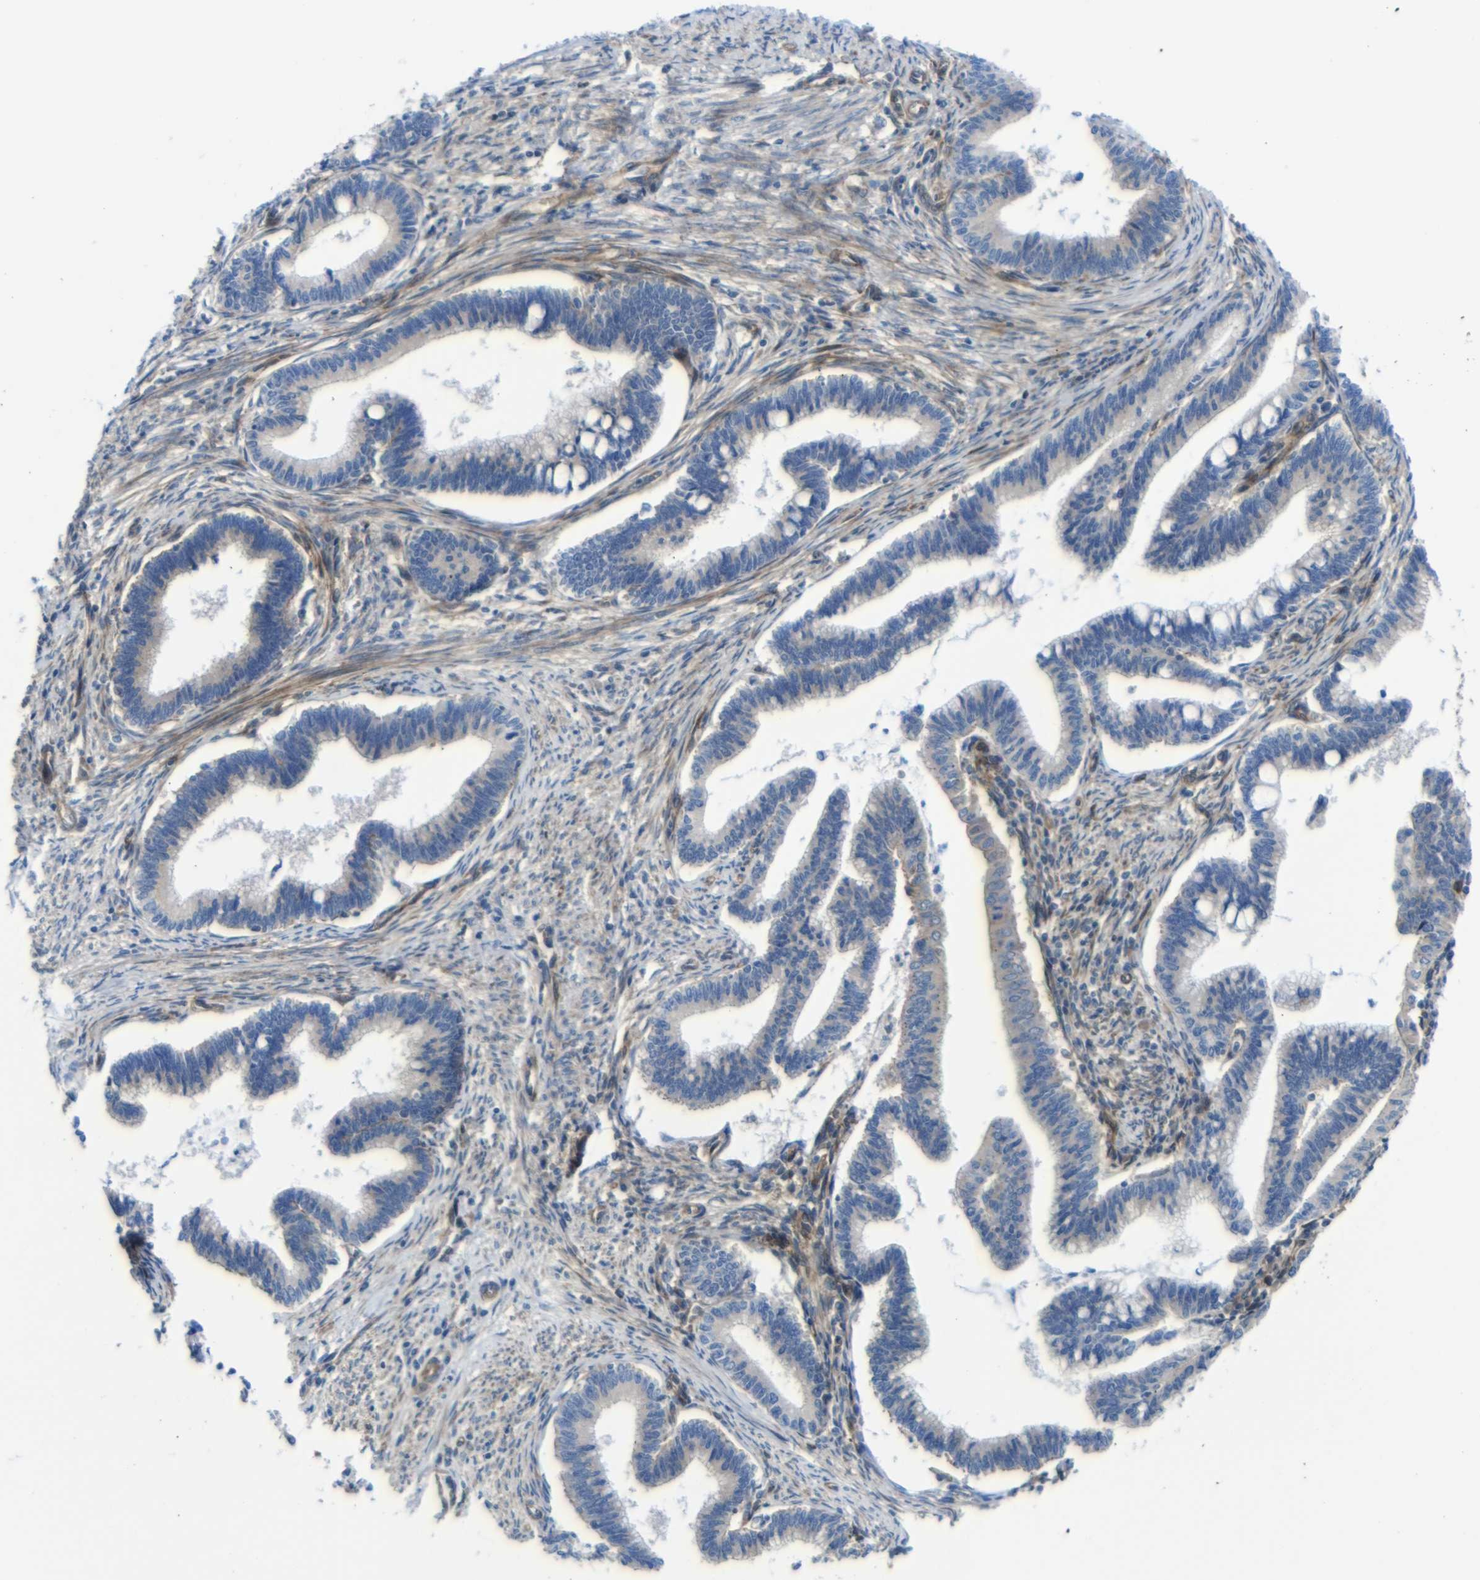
{"staining": {"intensity": "weak", "quantity": "<25%", "location": "cytoplasmic/membranous"}, "tissue": "cervical cancer", "cell_type": "Tumor cells", "image_type": "cancer", "snomed": [{"axis": "morphology", "description": "Adenocarcinoma, NOS"}, {"axis": "topography", "description": "Cervix"}], "caption": "Adenocarcinoma (cervical) was stained to show a protein in brown. There is no significant staining in tumor cells.", "gene": "PARP14", "patient": {"sex": "female", "age": 36}}